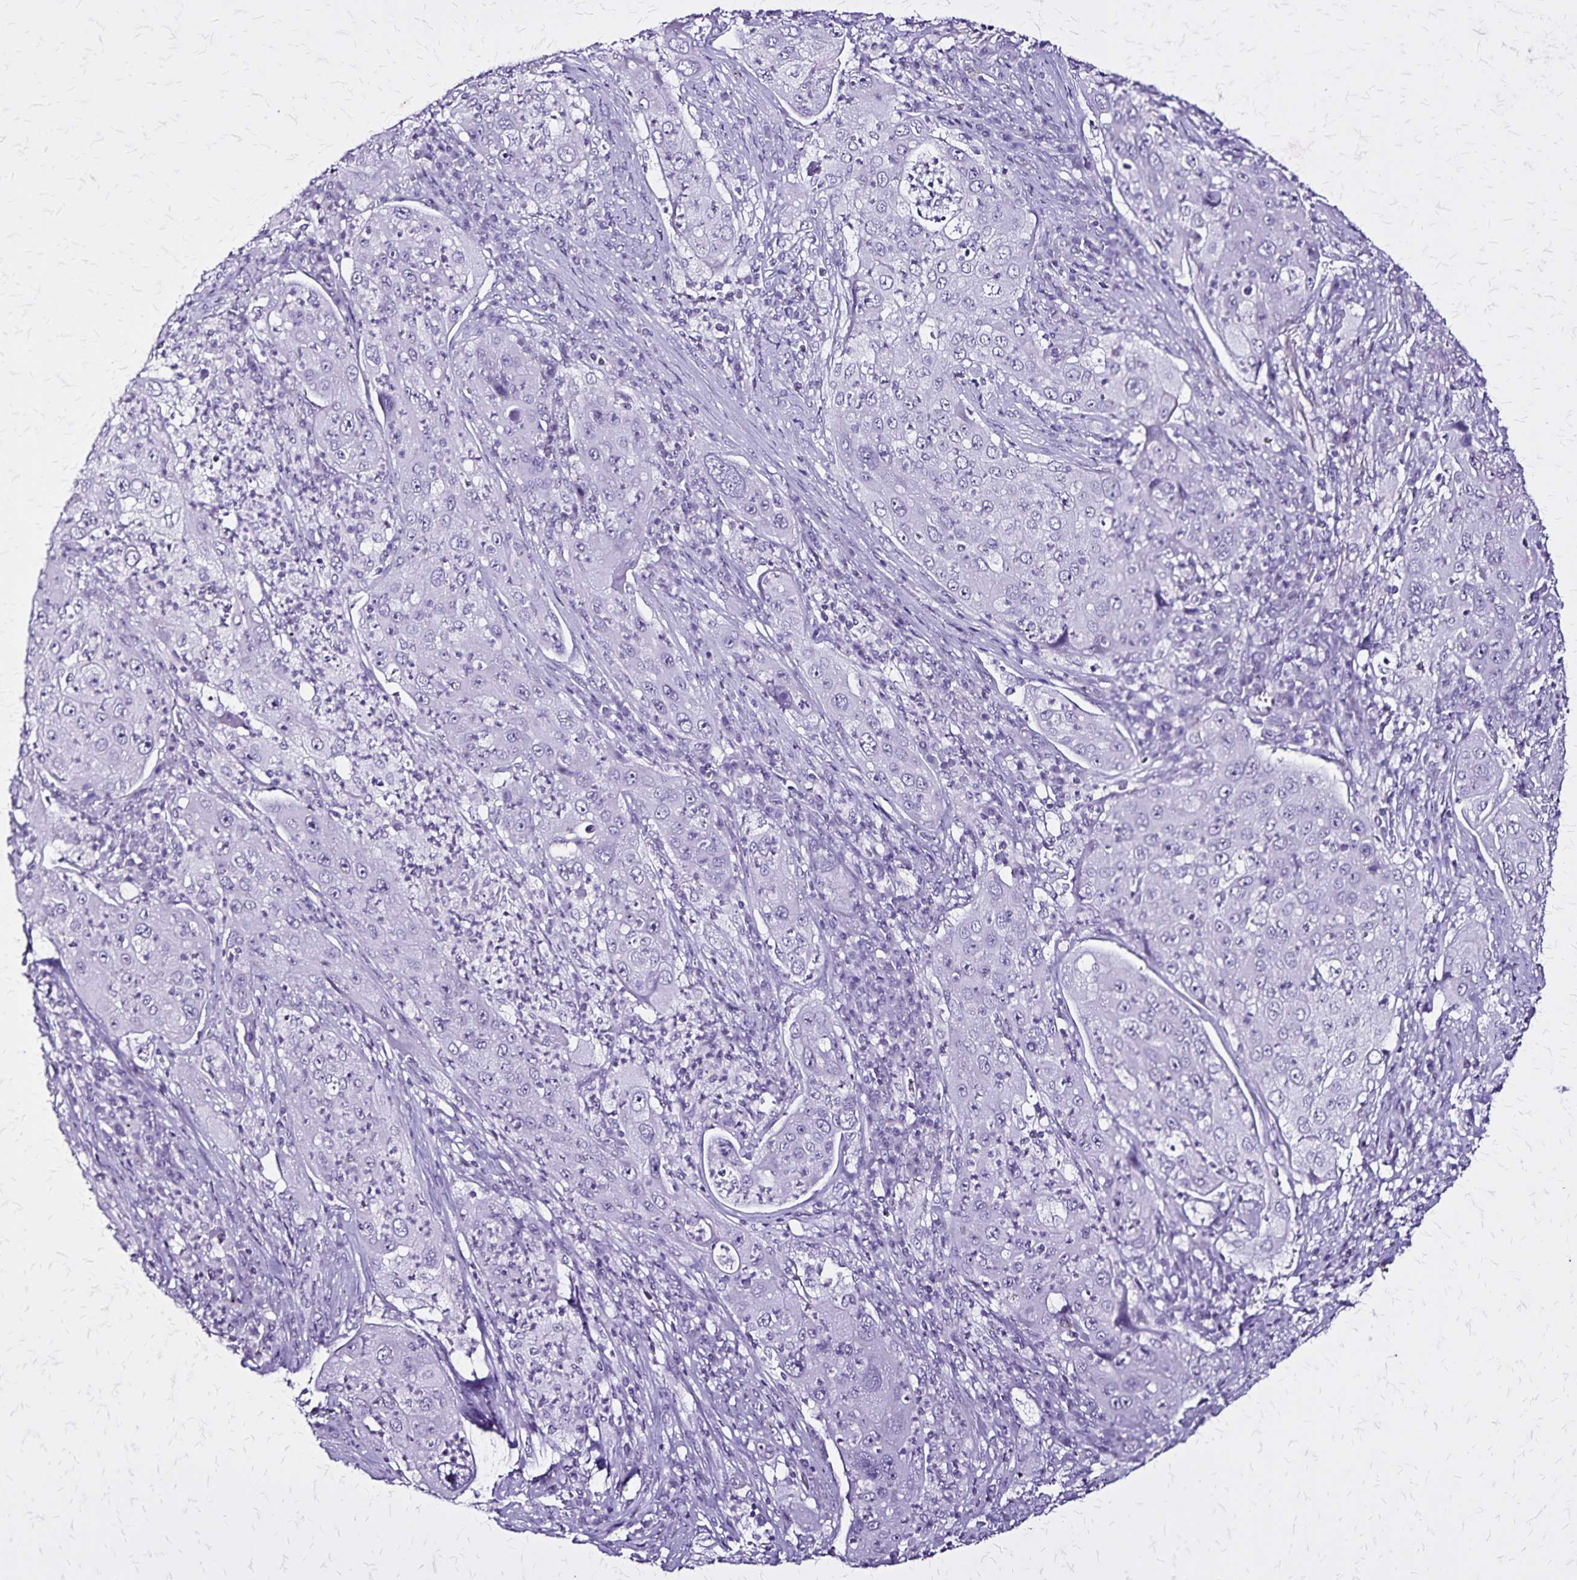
{"staining": {"intensity": "negative", "quantity": "none", "location": "none"}, "tissue": "lung cancer", "cell_type": "Tumor cells", "image_type": "cancer", "snomed": [{"axis": "morphology", "description": "Squamous cell carcinoma, NOS"}, {"axis": "topography", "description": "Lung"}], "caption": "Human lung cancer (squamous cell carcinoma) stained for a protein using immunohistochemistry displays no staining in tumor cells.", "gene": "KRT2", "patient": {"sex": "female", "age": 59}}